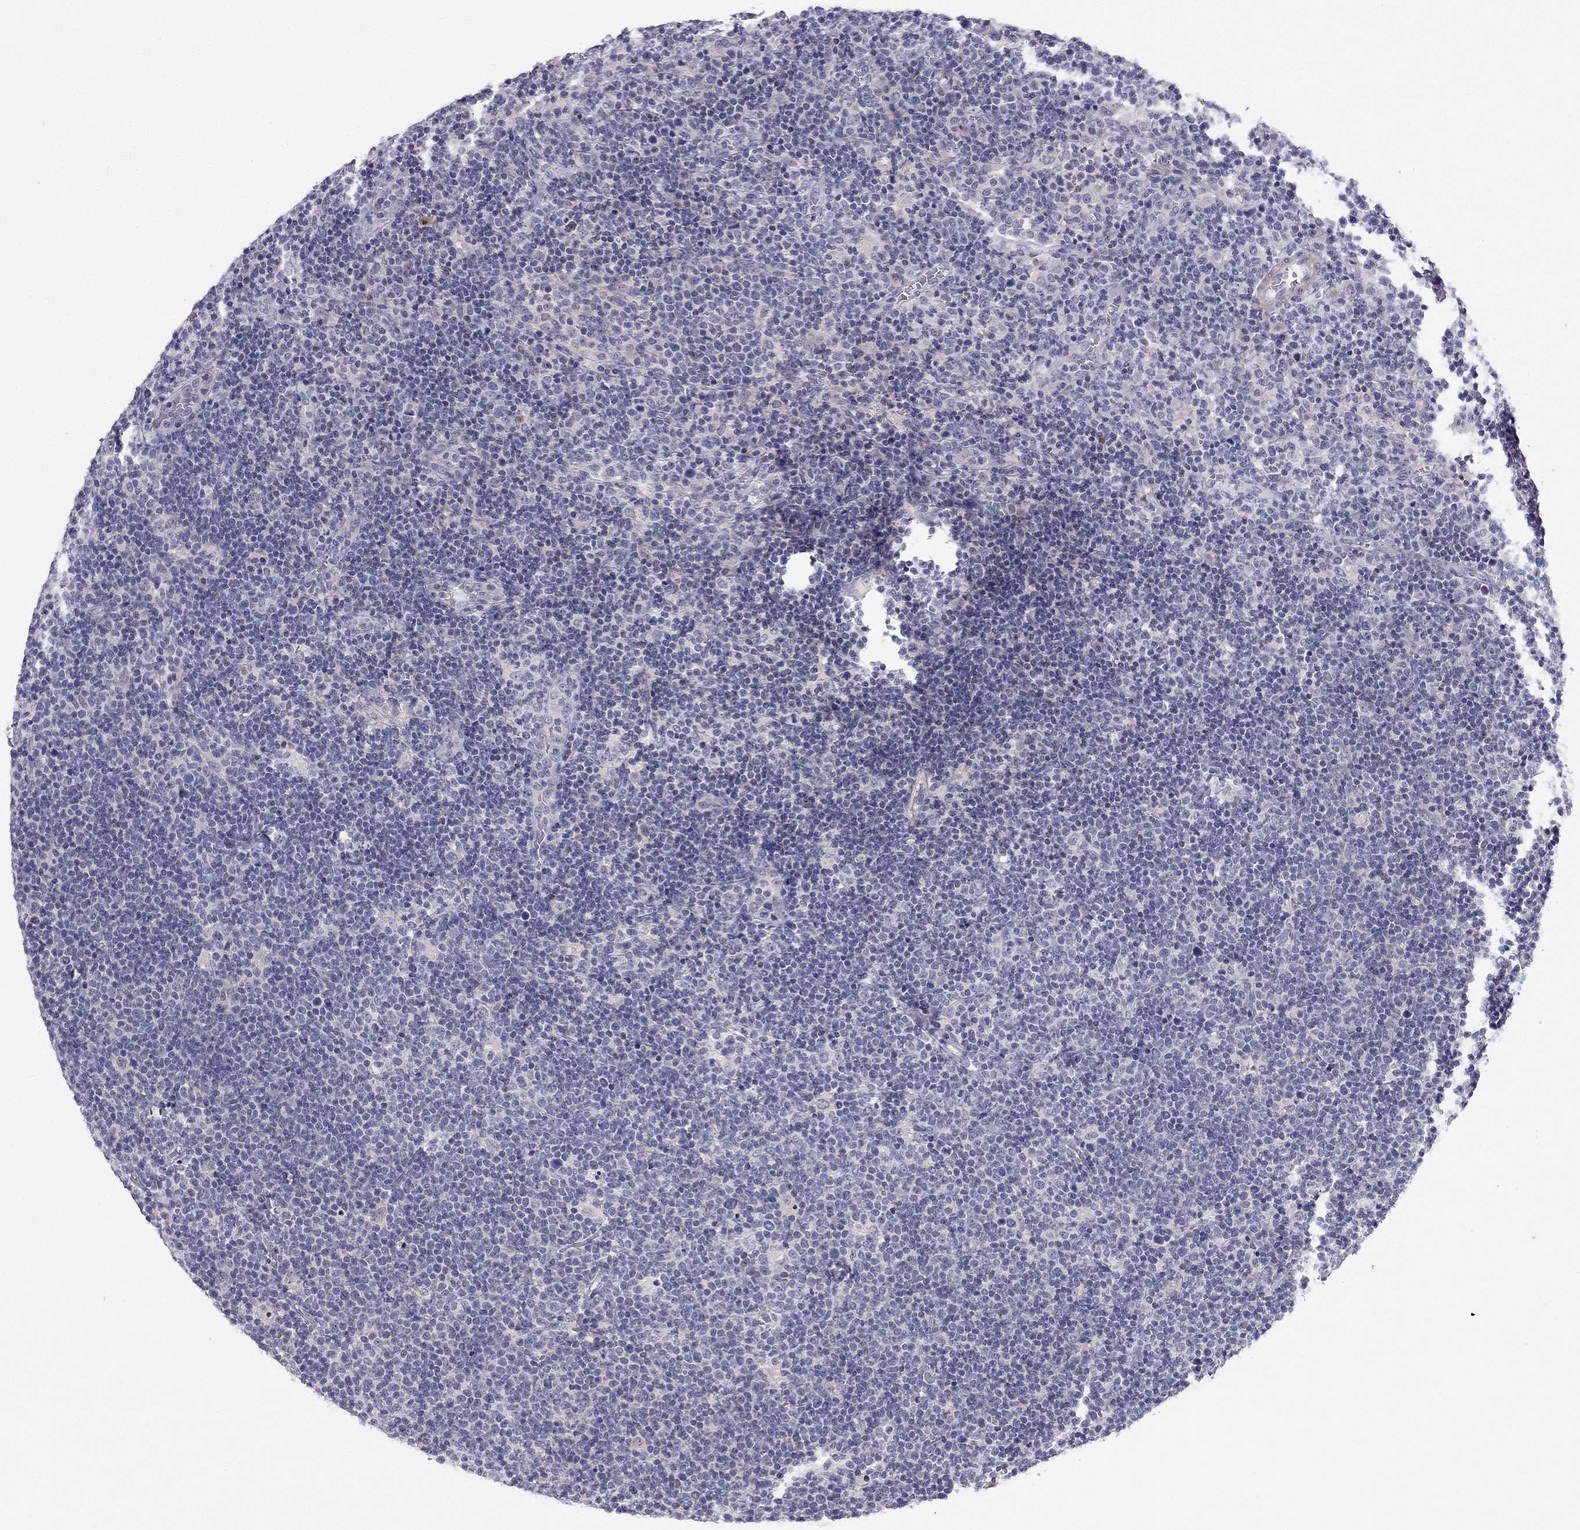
{"staining": {"intensity": "negative", "quantity": "none", "location": "none"}, "tissue": "lymphoma", "cell_type": "Tumor cells", "image_type": "cancer", "snomed": [{"axis": "morphology", "description": "Malignant lymphoma, non-Hodgkin's type, High grade"}, {"axis": "topography", "description": "Lymph node"}], "caption": "A high-resolution photomicrograph shows immunohistochemistry (IHC) staining of lymphoma, which reveals no significant positivity in tumor cells. (Immunohistochemistry (ihc), brightfield microscopy, high magnification).", "gene": "C16orf89", "patient": {"sex": "male", "age": 61}}